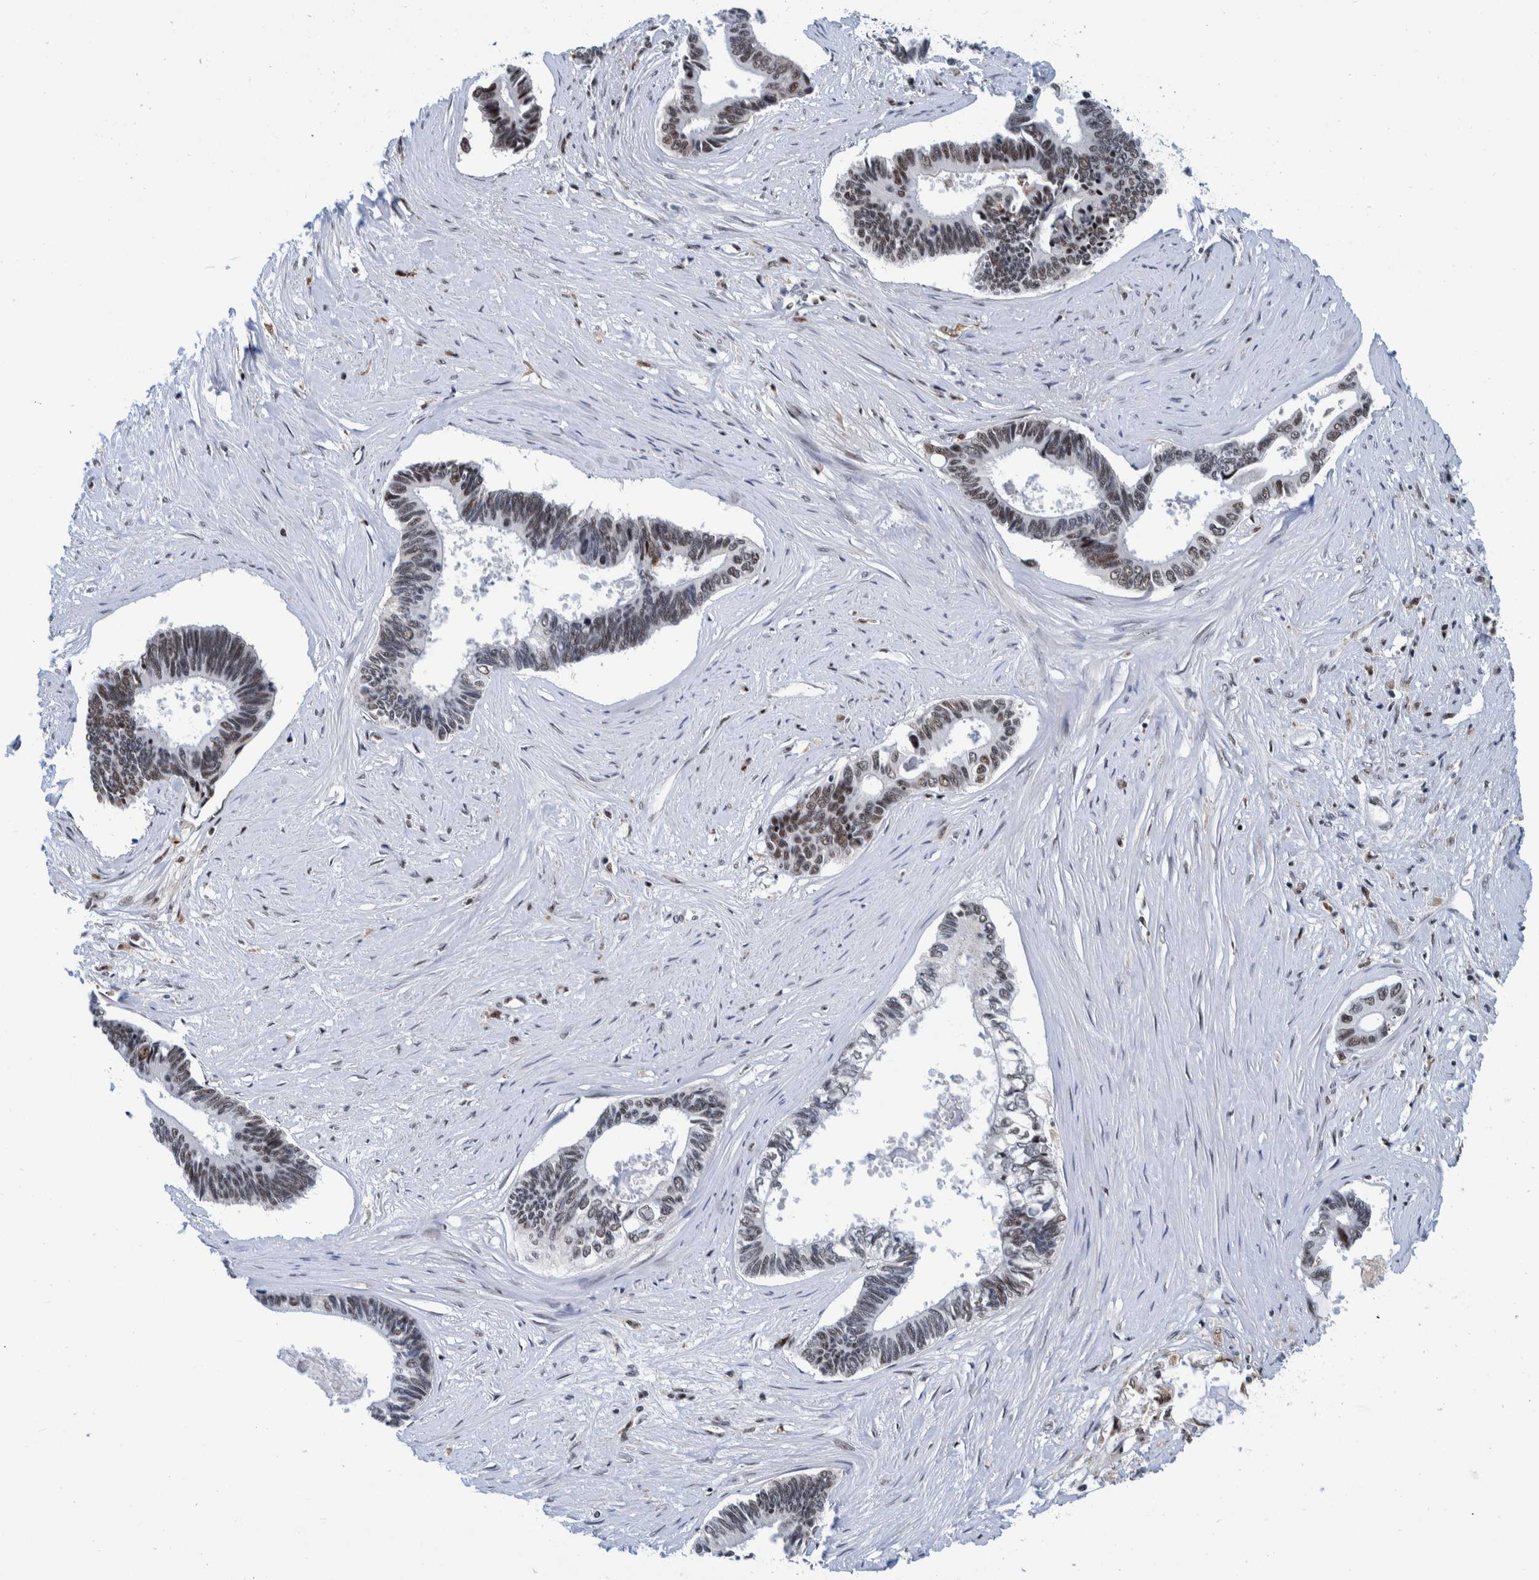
{"staining": {"intensity": "moderate", "quantity": "25%-75%", "location": "nuclear"}, "tissue": "pancreatic cancer", "cell_type": "Tumor cells", "image_type": "cancer", "snomed": [{"axis": "morphology", "description": "Adenocarcinoma, NOS"}, {"axis": "topography", "description": "Pancreas"}], "caption": "Human pancreatic cancer (adenocarcinoma) stained with a protein marker displays moderate staining in tumor cells.", "gene": "EFTUD2", "patient": {"sex": "female", "age": 70}}